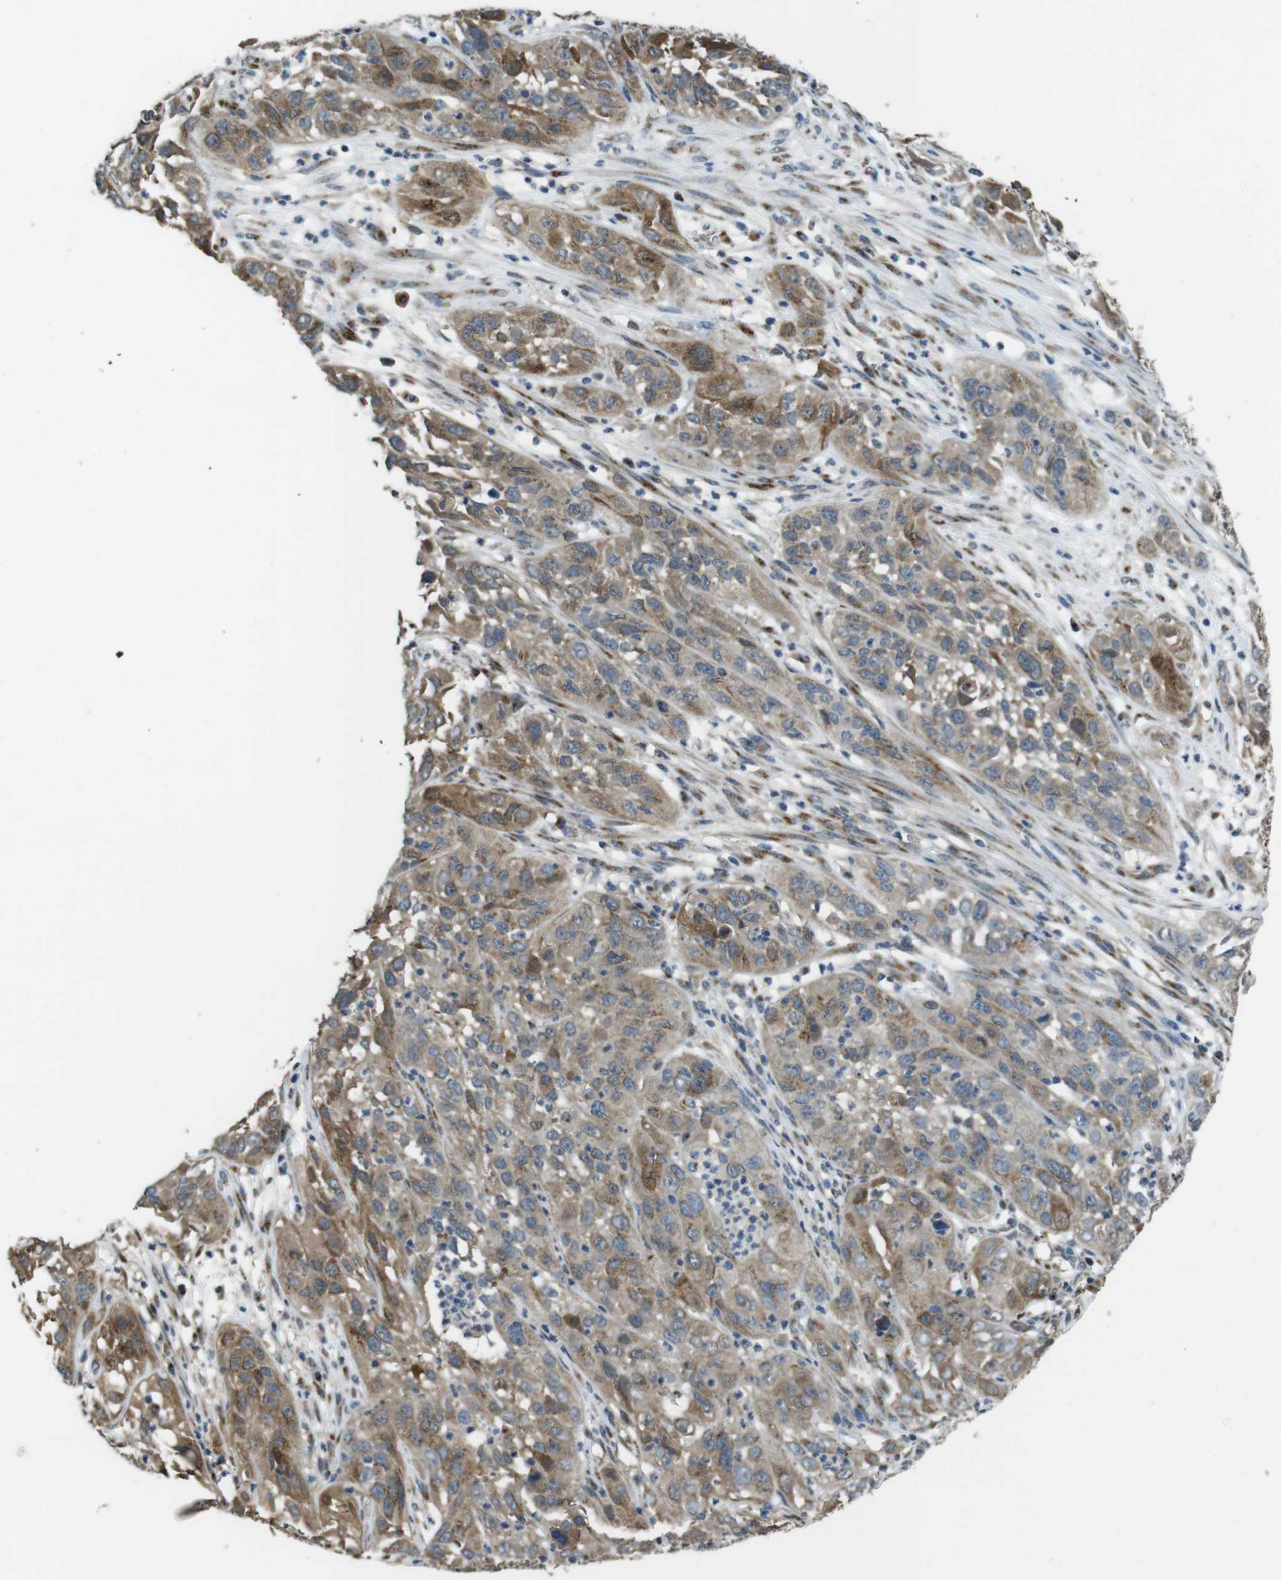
{"staining": {"intensity": "moderate", "quantity": ">75%", "location": "cytoplasmic/membranous"}, "tissue": "cervical cancer", "cell_type": "Tumor cells", "image_type": "cancer", "snomed": [{"axis": "morphology", "description": "Squamous cell carcinoma, NOS"}, {"axis": "topography", "description": "Cervix"}], "caption": "The image reveals a brown stain indicating the presence of a protein in the cytoplasmic/membranous of tumor cells in squamous cell carcinoma (cervical).", "gene": "RAB6A", "patient": {"sex": "female", "age": 32}}